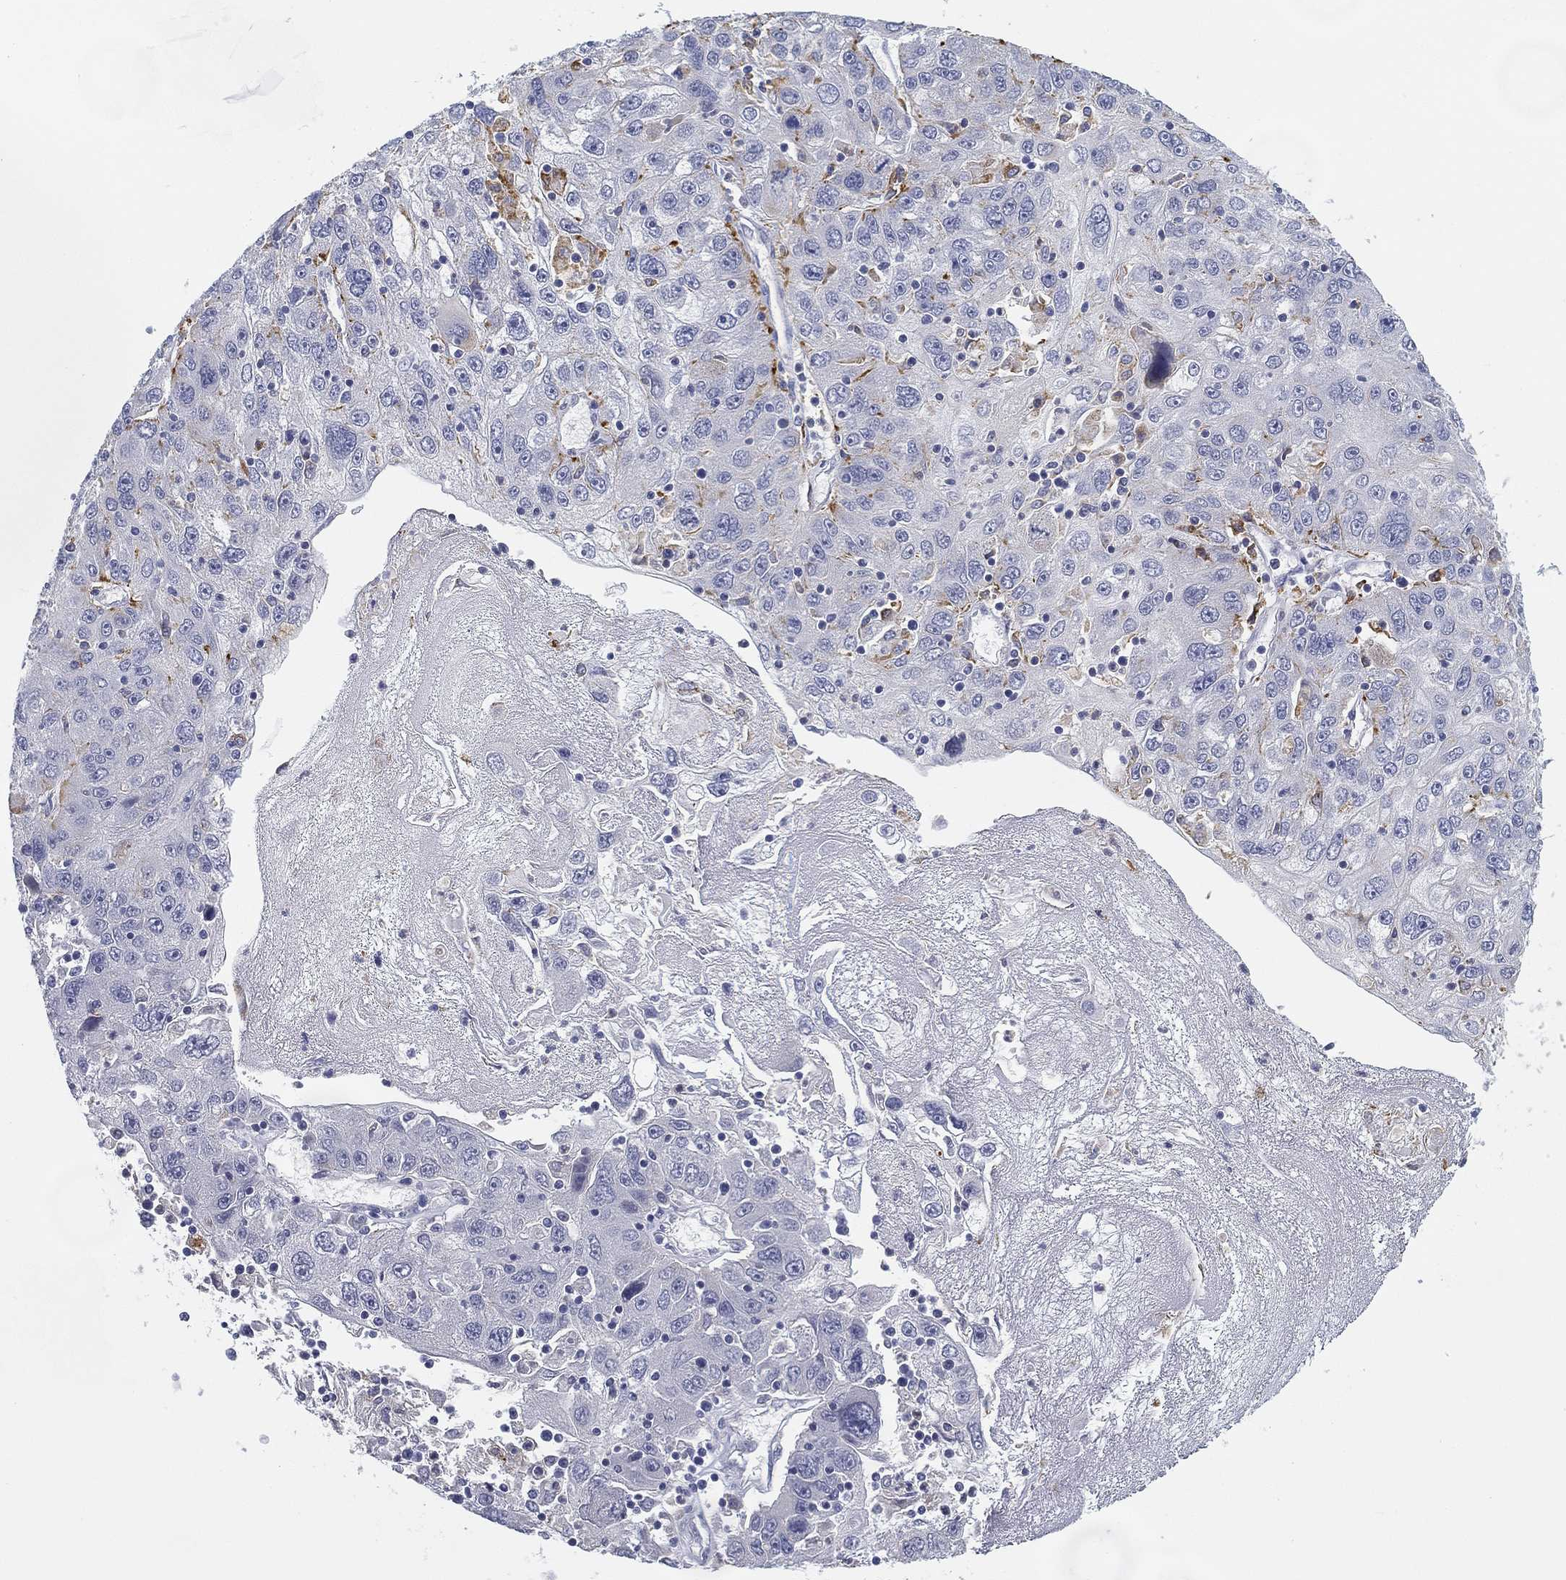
{"staining": {"intensity": "moderate", "quantity": "<25%", "location": "cytoplasmic/membranous"}, "tissue": "stomach cancer", "cell_type": "Tumor cells", "image_type": "cancer", "snomed": [{"axis": "morphology", "description": "Adenocarcinoma, NOS"}, {"axis": "topography", "description": "Stomach"}], "caption": "Adenocarcinoma (stomach) was stained to show a protein in brown. There is low levels of moderate cytoplasmic/membranous staining in approximately <25% of tumor cells.", "gene": "NPC2", "patient": {"sex": "male", "age": 56}}